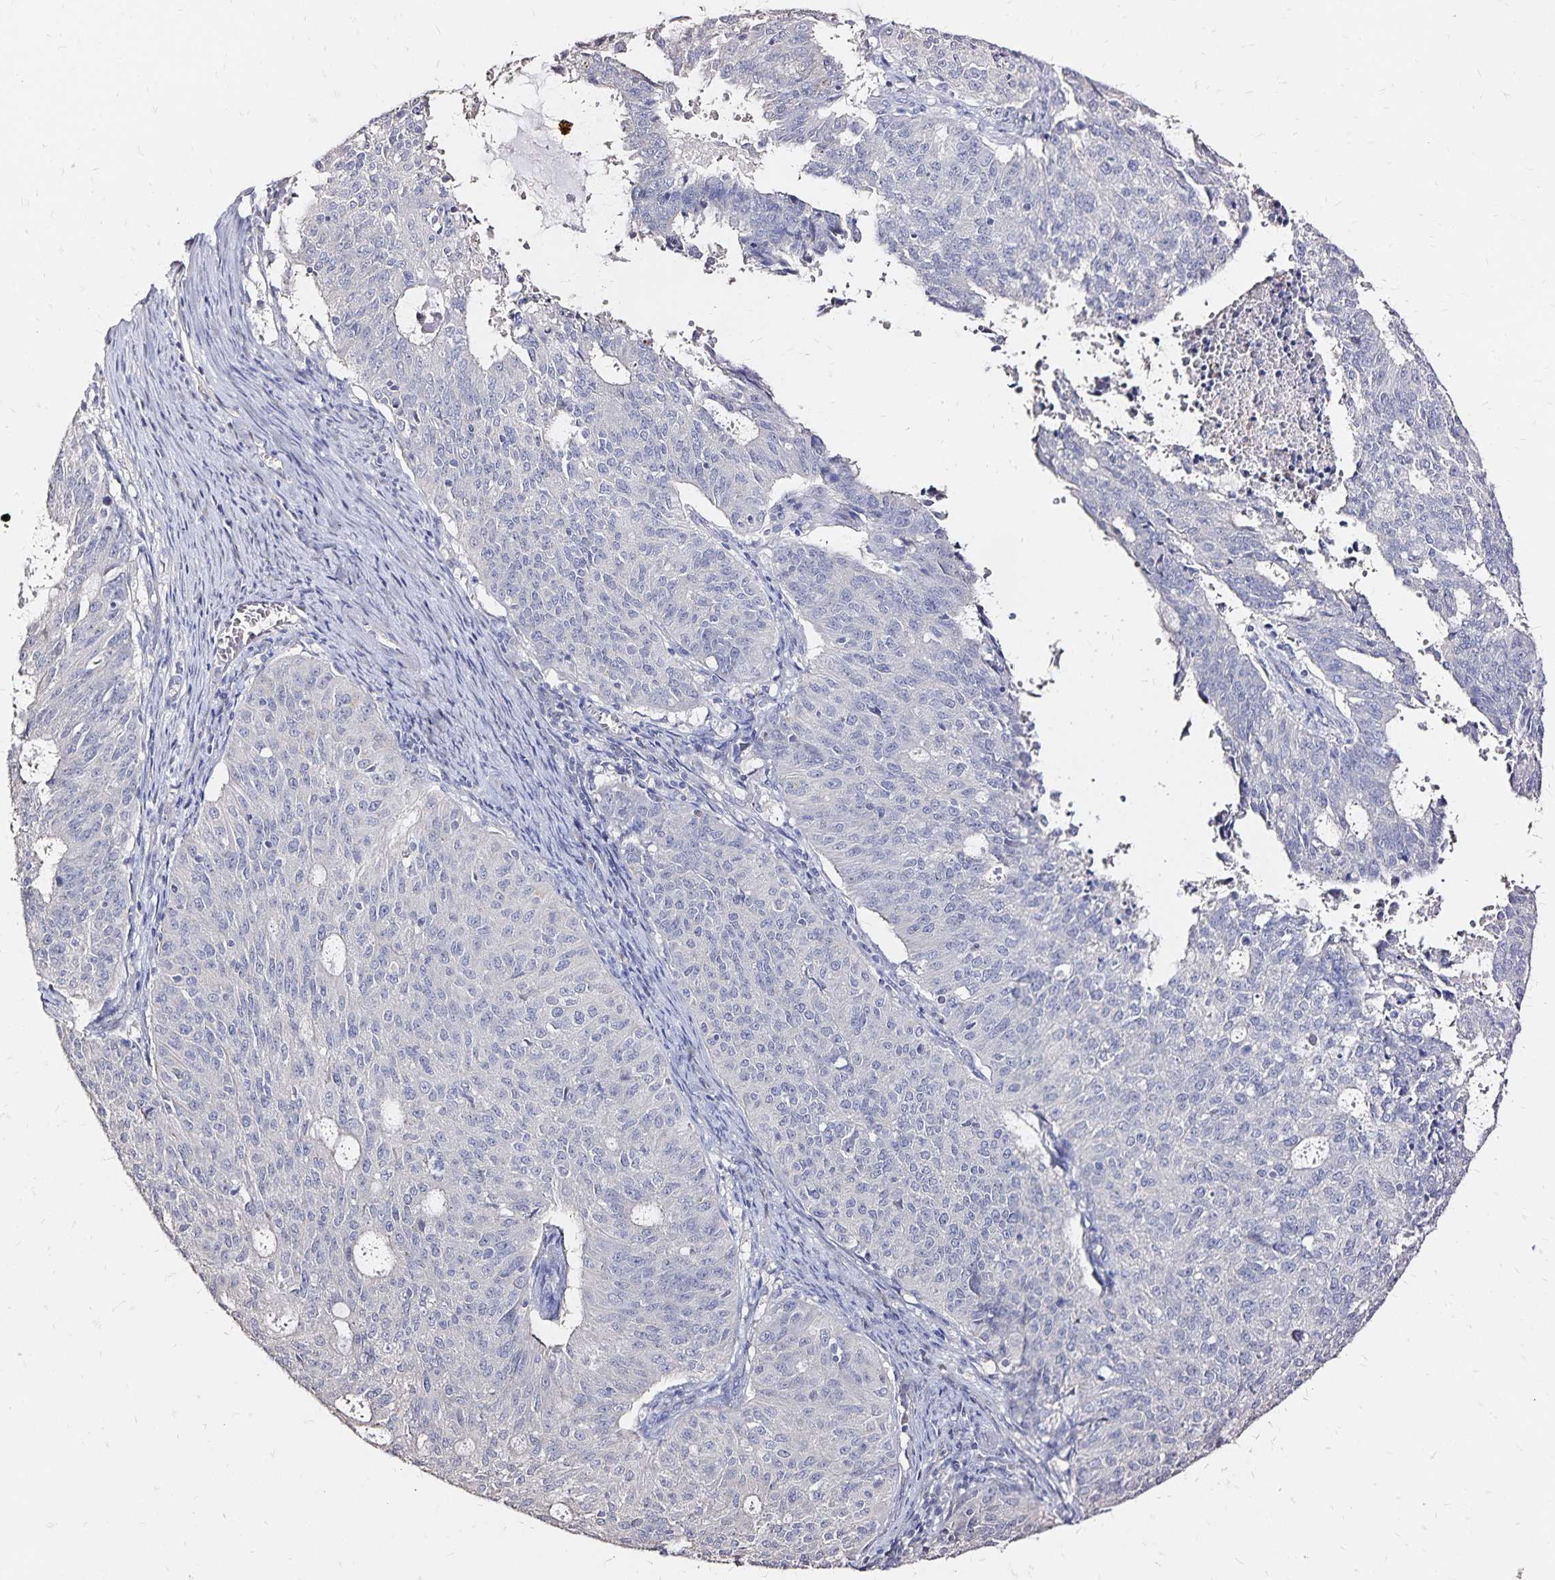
{"staining": {"intensity": "negative", "quantity": "none", "location": "none"}, "tissue": "endometrial cancer", "cell_type": "Tumor cells", "image_type": "cancer", "snomed": [{"axis": "morphology", "description": "Adenocarcinoma, NOS"}, {"axis": "topography", "description": "Endometrium"}], "caption": "Immunohistochemistry (IHC) photomicrograph of human adenocarcinoma (endometrial) stained for a protein (brown), which exhibits no positivity in tumor cells. Brightfield microscopy of immunohistochemistry stained with DAB (3,3'-diaminobenzidine) (brown) and hematoxylin (blue), captured at high magnification.", "gene": "SLC5A1", "patient": {"sex": "female", "age": 82}}